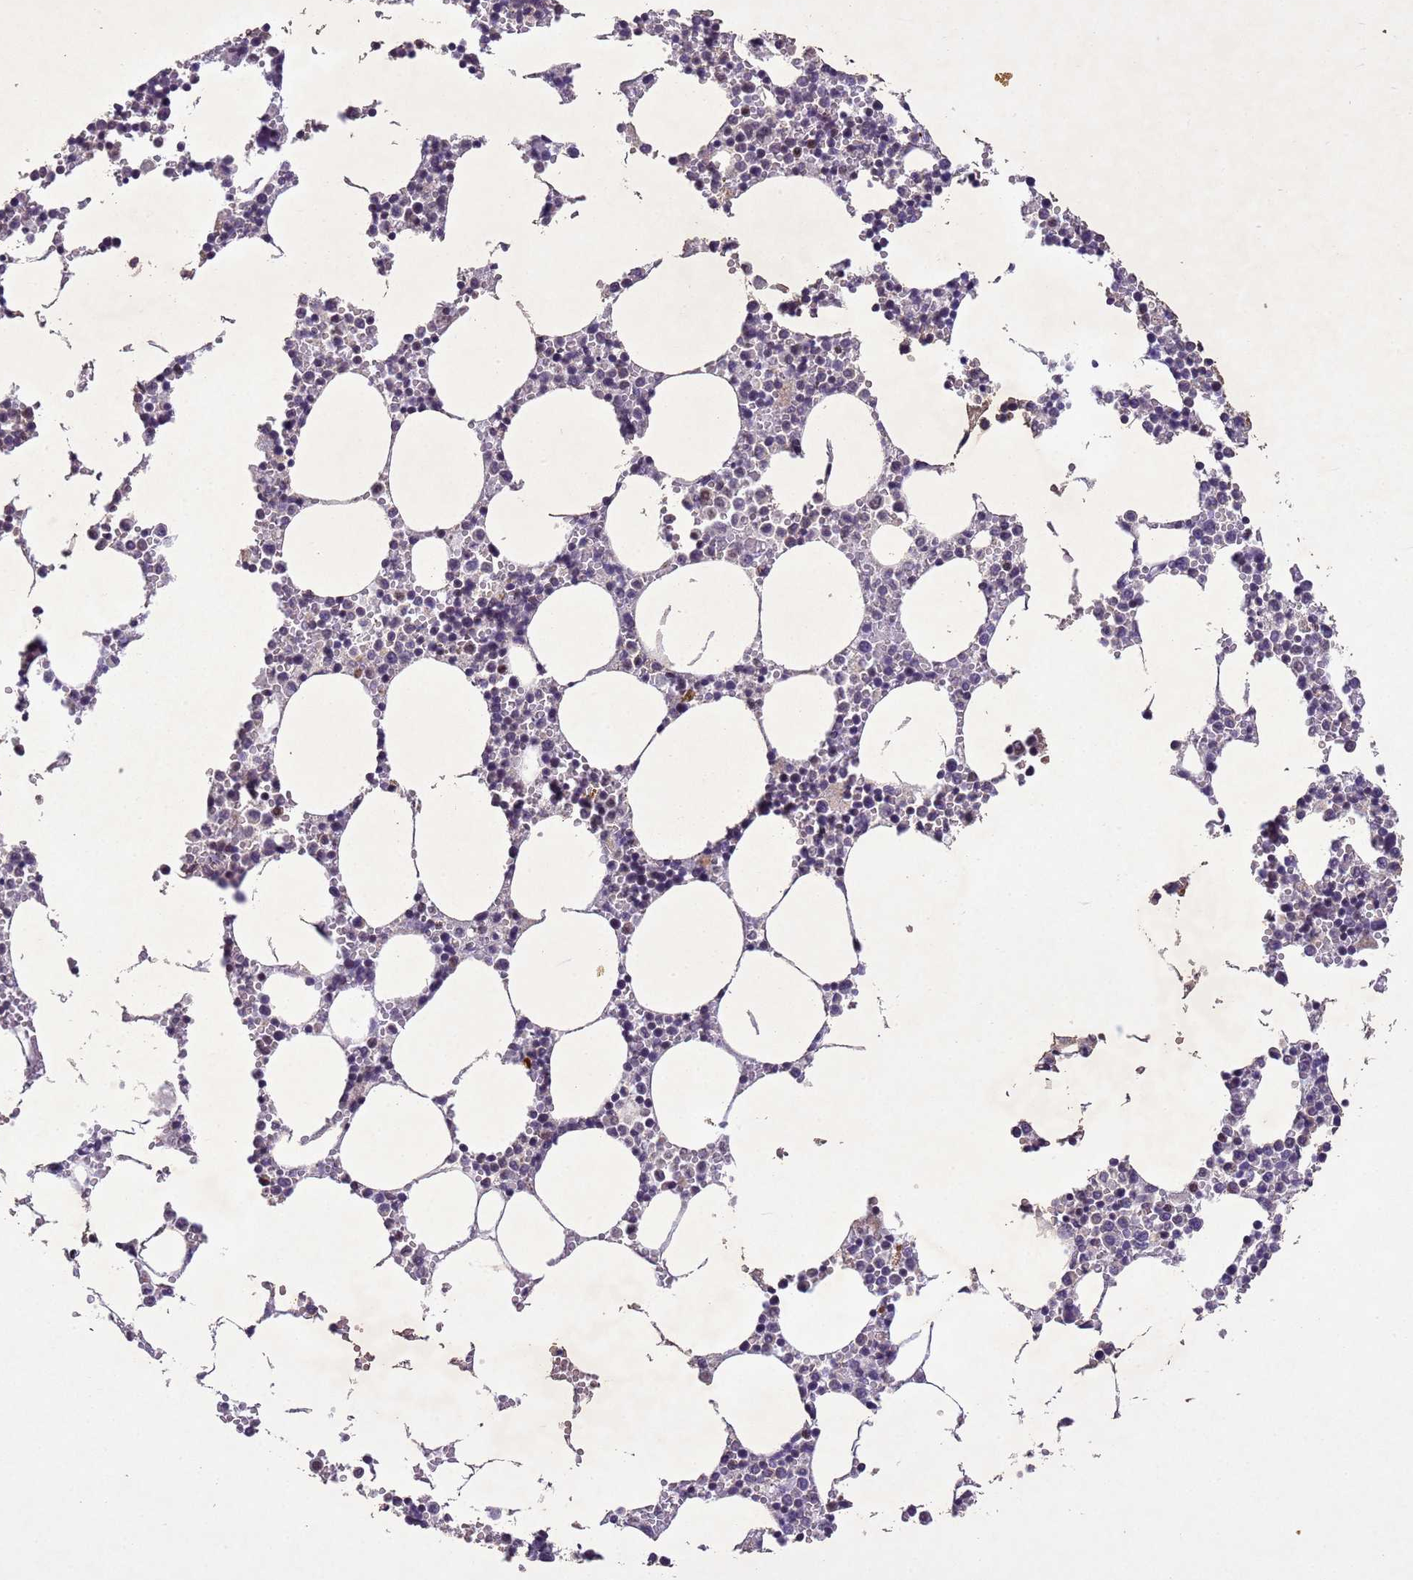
{"staining": {"intensity": "weak", "quantity": "<25%", "location": "cytoplasmic/membranous"}, "tissue": "bone marrow", "cell_type": "Hematopoietic cells", "image_type": "normal", "snomed": [{"axis": "morphology", "description": "Normal tissue, NOS"}, {"axis": "topography", "description": "Bone marrow"}], "caption": "Micrograph shows no protein positivity in hematopoietic cells of normal bone marrow. Nuclei are stained in blue.", "gene": "NLRP11", "patient": {"sex": "female", "age": 64}}